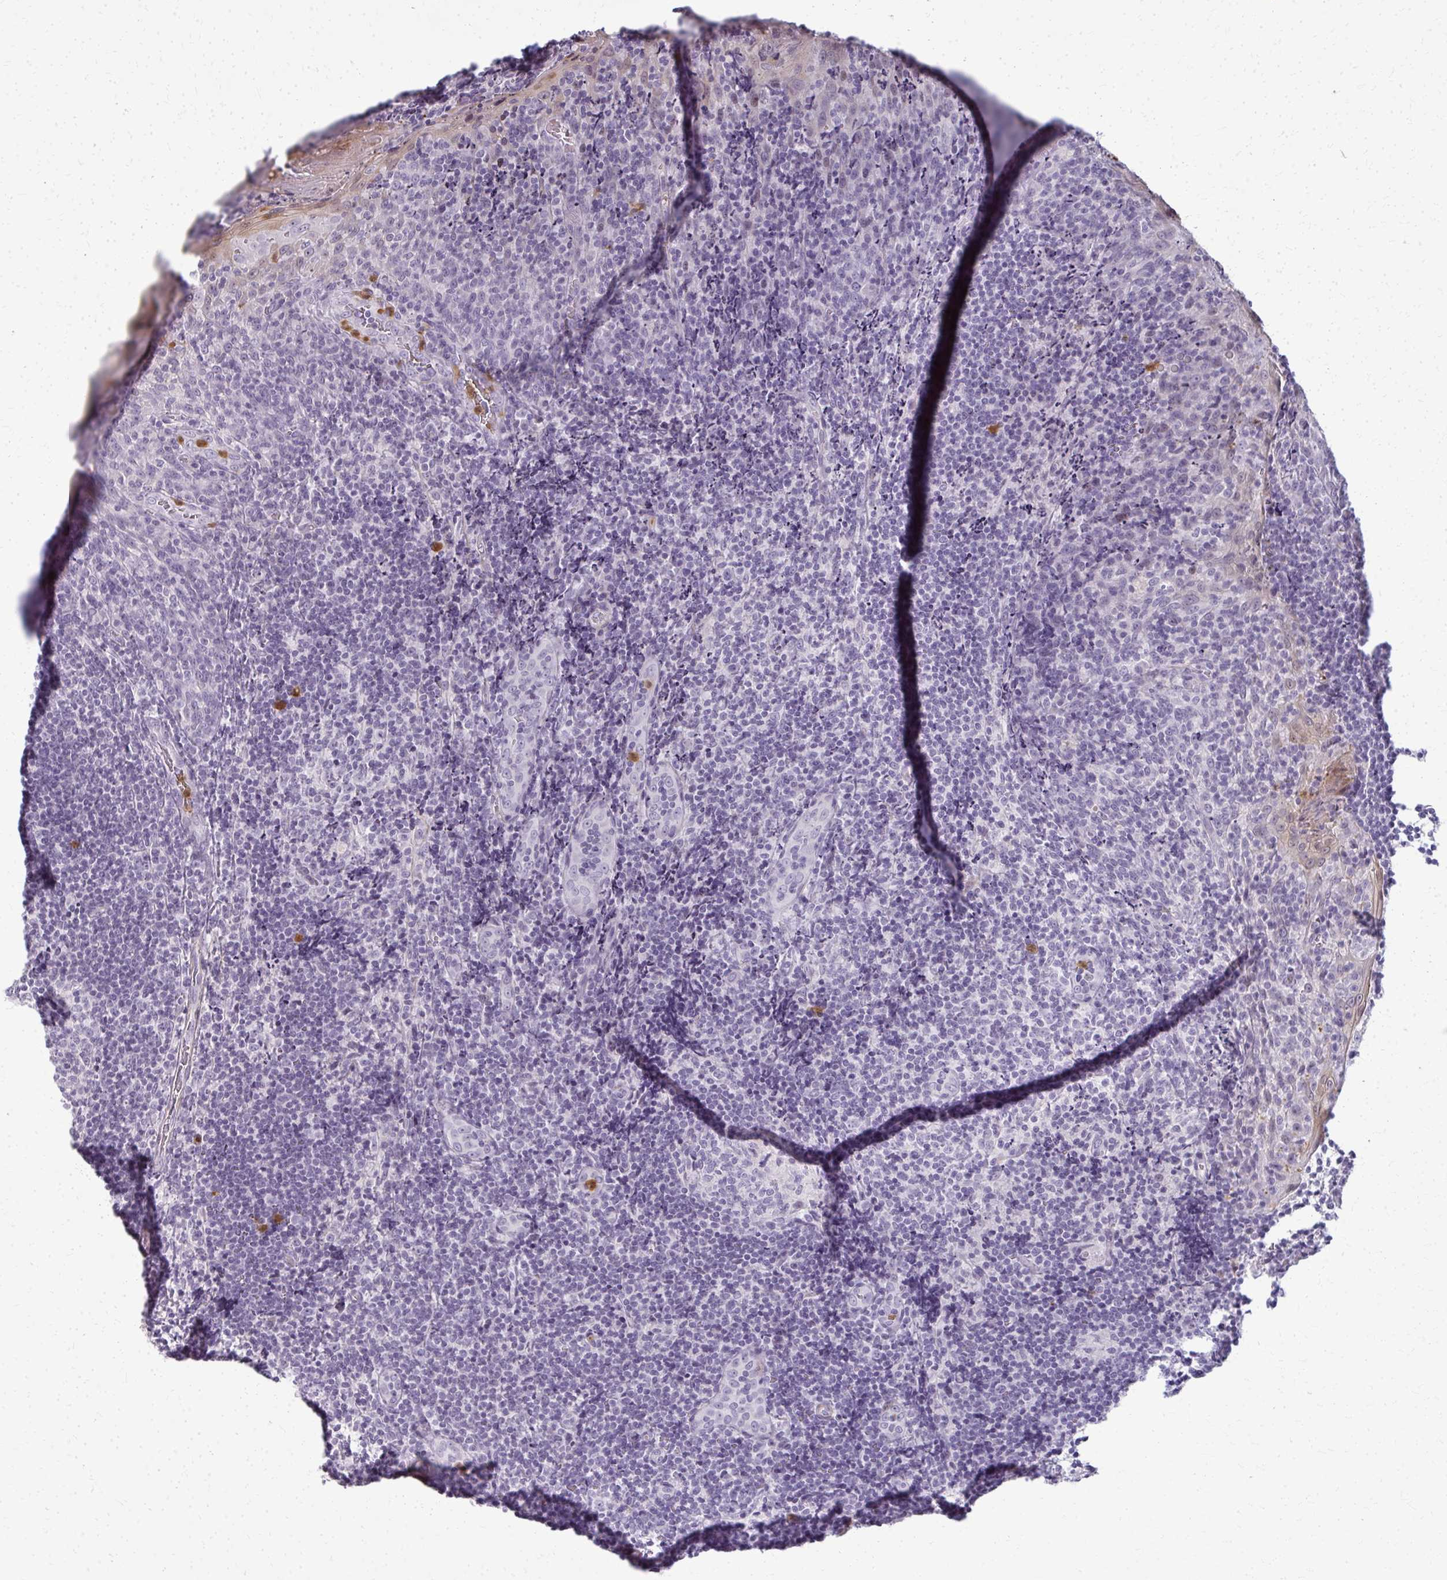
{"staining": {"intensity": "negative", "quantity": "none", "location": "none"}, "tissue": "tonsil", "cell_type": "Germinal center cells", "image_type": "normal", "snomed": [{"axis": "morphology", "description": "Normal tissue, NOS"}, {"axis": "topography", "description": "Tonsil"}], "caption": "Germinal center cells show no significant protein expression in normal tonsil. The staining is performed using DAB (3,3'-diaminobenzidine) brown chromogen with nuclei counter-stained in using hematoxylin.", "gene": "CA3", "patient": {"sex": "male", "age": 17}}